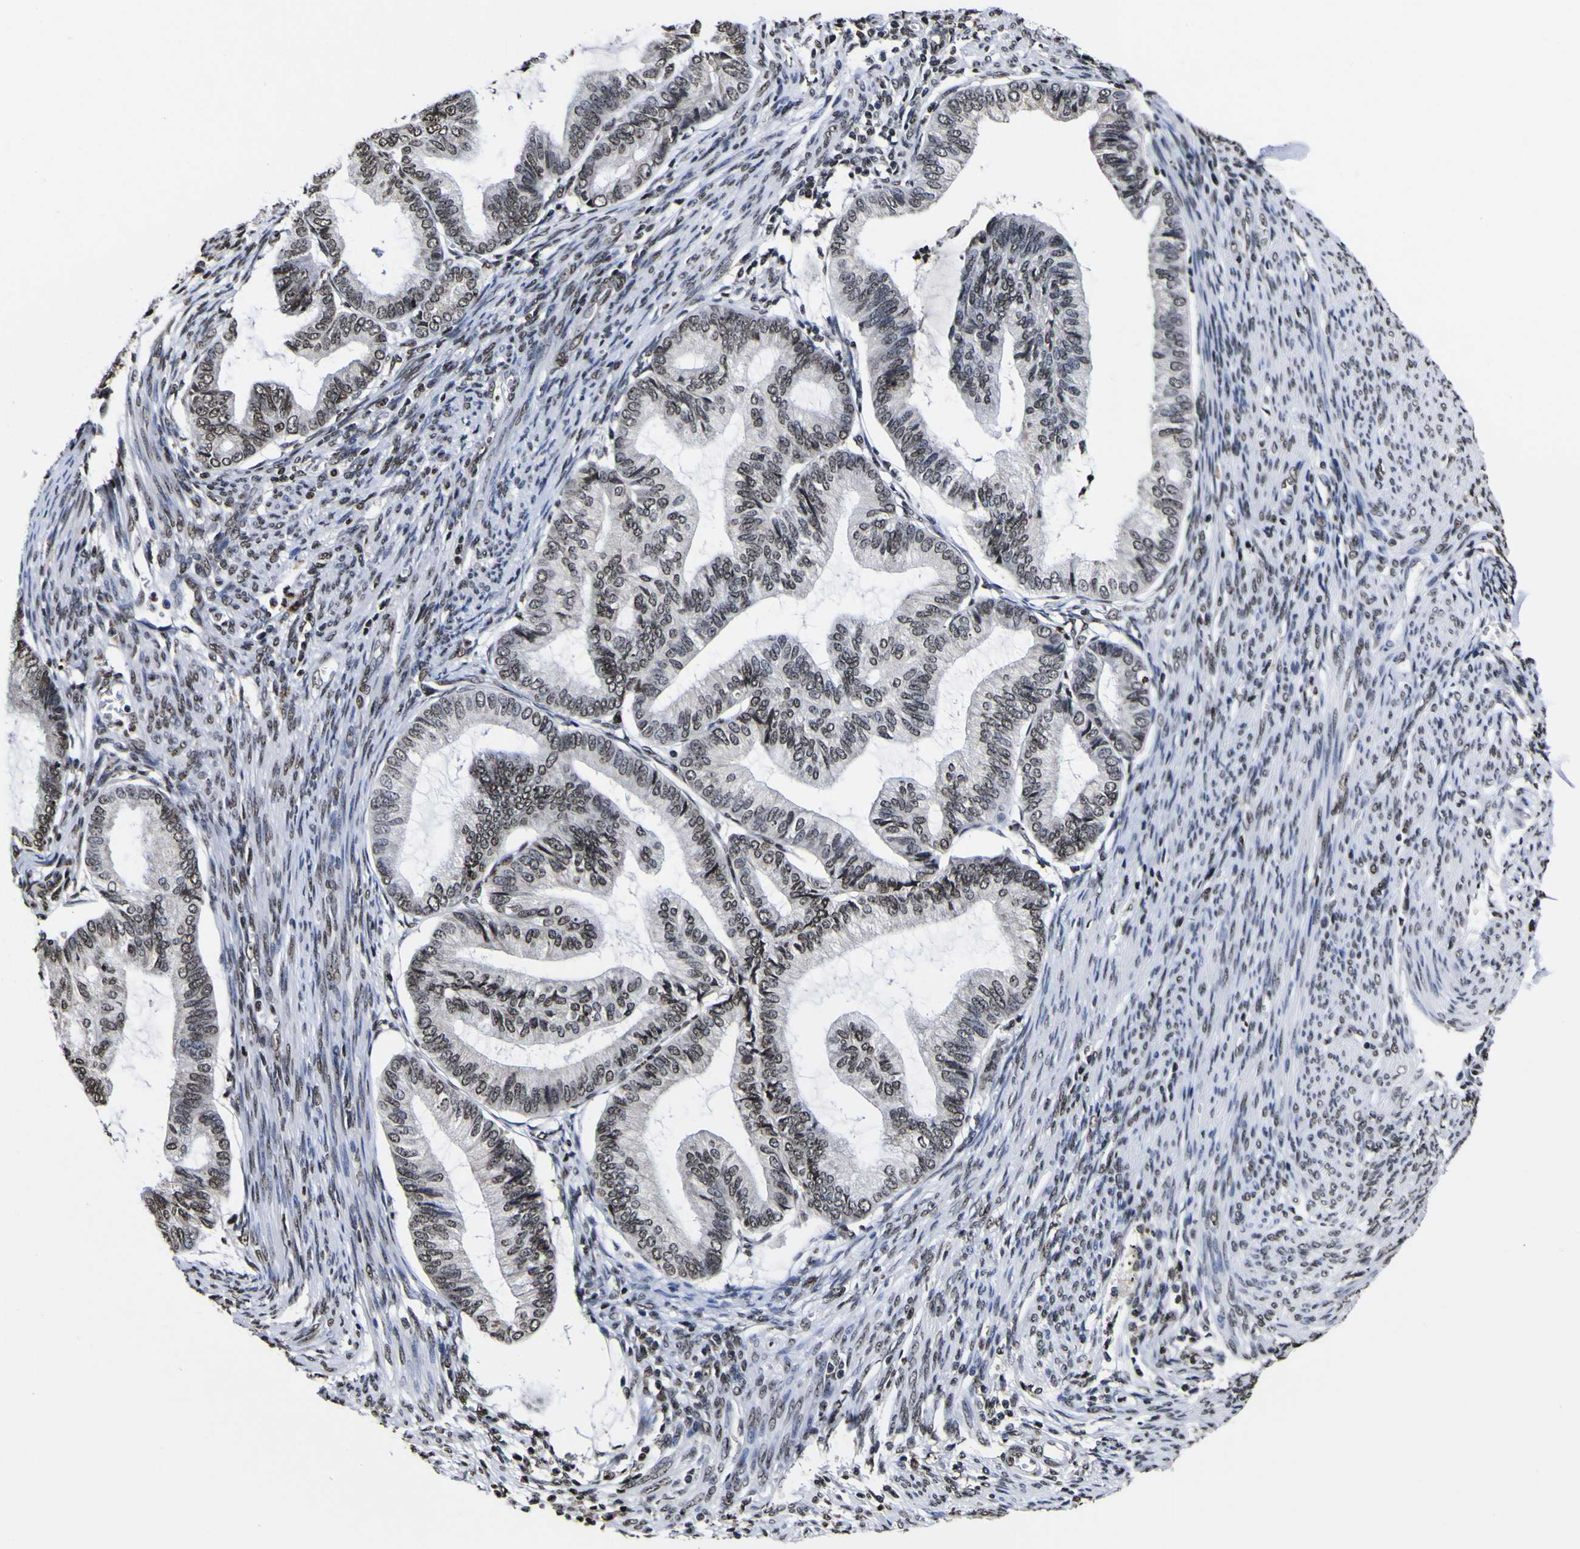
{"staining": {"intensity": "moderate", "quantity": "25%-75%", "location": "nuclear"}, "tissue": "cervical cancer", "cell_type": "Tumor cells", "image_type": "cancer", "snomed": [{"axis": "morphology", "description": "Normal tissue, NOS"}, {"axis": "morphology", "description": "Adenocarcinoma, NOS"}, {"axis": "topography", "description": "Cervix"}, {"axis": "topography", "description": "Endometrium"}], "caption": "IHC micrograph of neoplastic tissue: human cervical adenocarcinoma stained using immunohistochemistry reveals medium levels of moderate protein expression localized specifically in the nuclear of tumor cells, appearing as a nuclear brown color.", "gene": "PIAS1", "patient": {"sex": "female", "age": 86}}